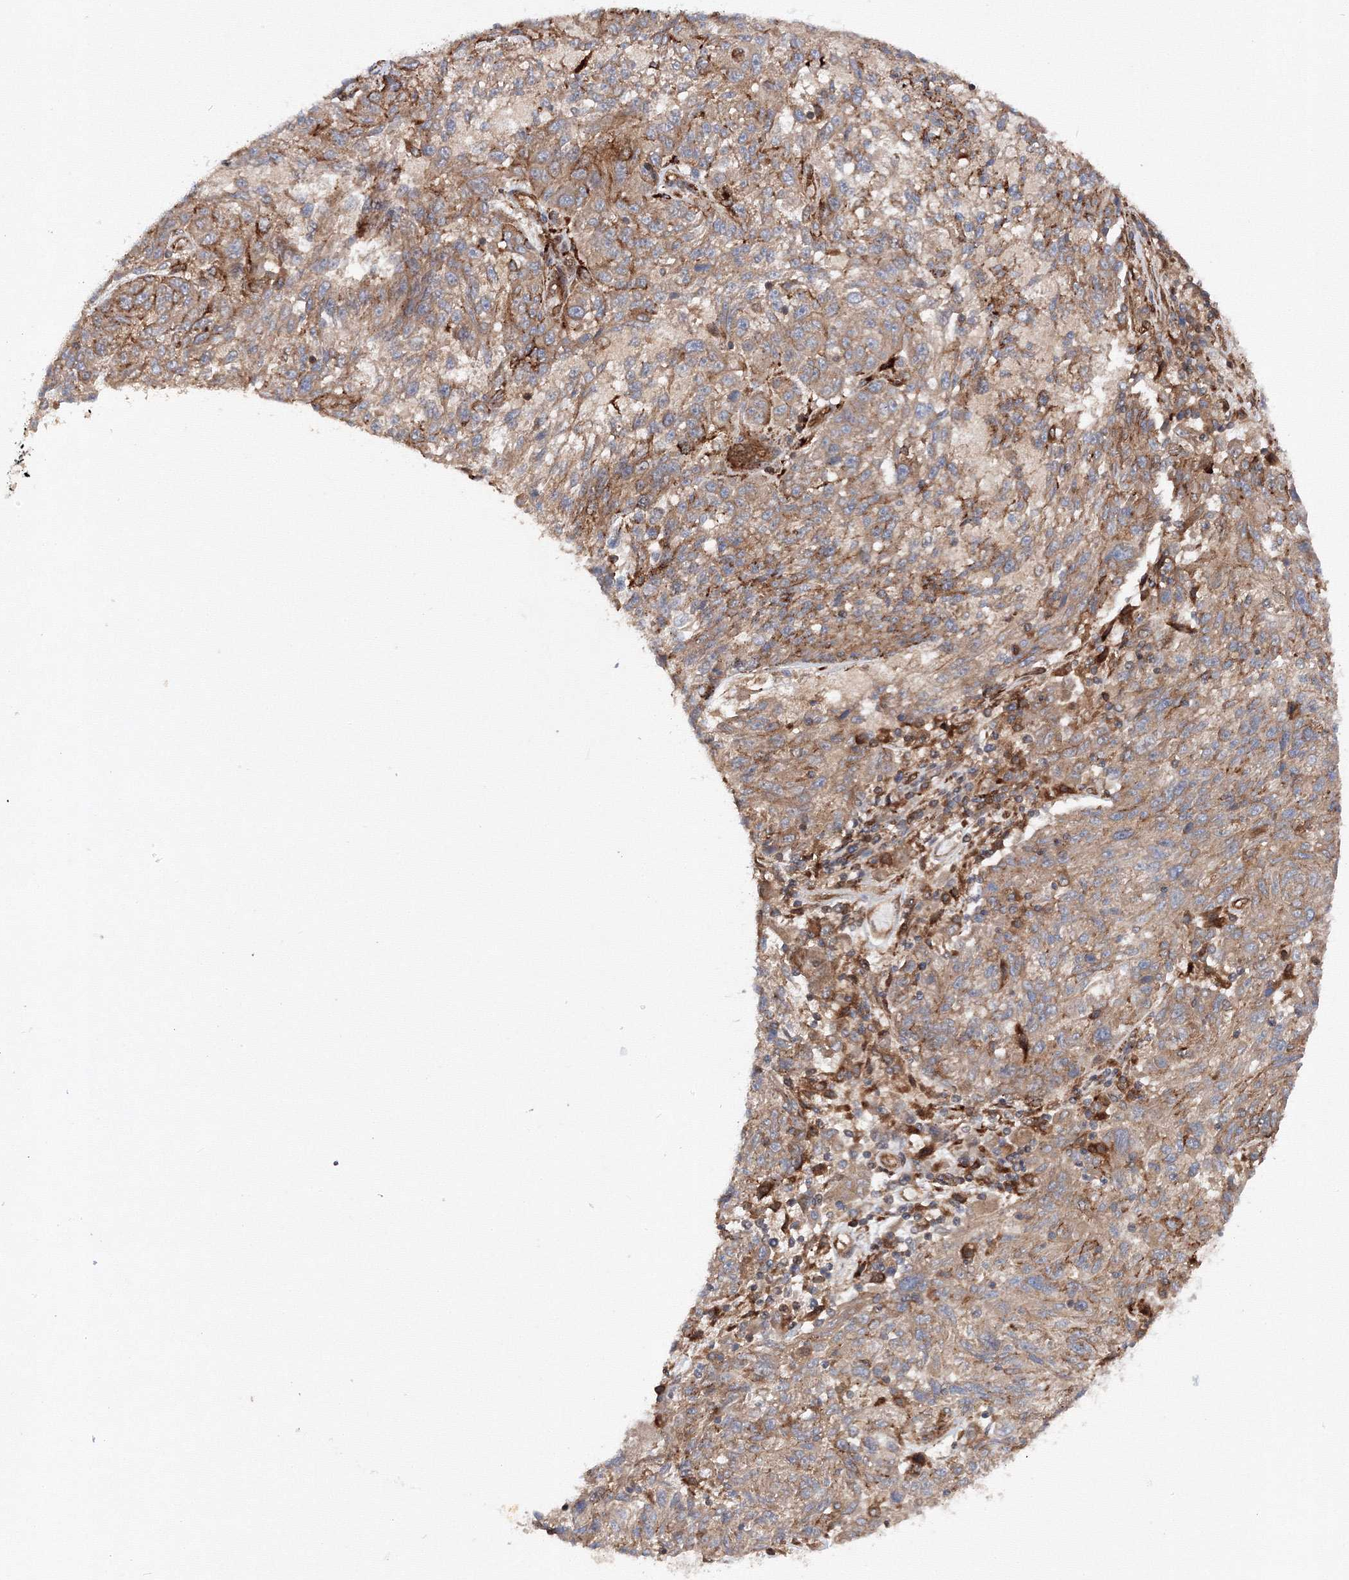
{"staining": {"intensity": "weak", "quantity": "25%-75%", "location": "cytoplasmic/membranous"}, "tissue": "melanoma", "cell_type": "Tumor cells", "image_type": "cancer", "snomed": [{"axis": "morphology", "description": "Malignant melanoma, NOS"}, {"axis": "topography", "description": "Skin"}], "caption": "Immunohistochemical staining of malignant melanoma displays weak cytoplasmic/membranous protein staining in about 25%-75% of tumor cells.", "gene": "DCTD", "patient": {"sex": "male", "age": 53}}